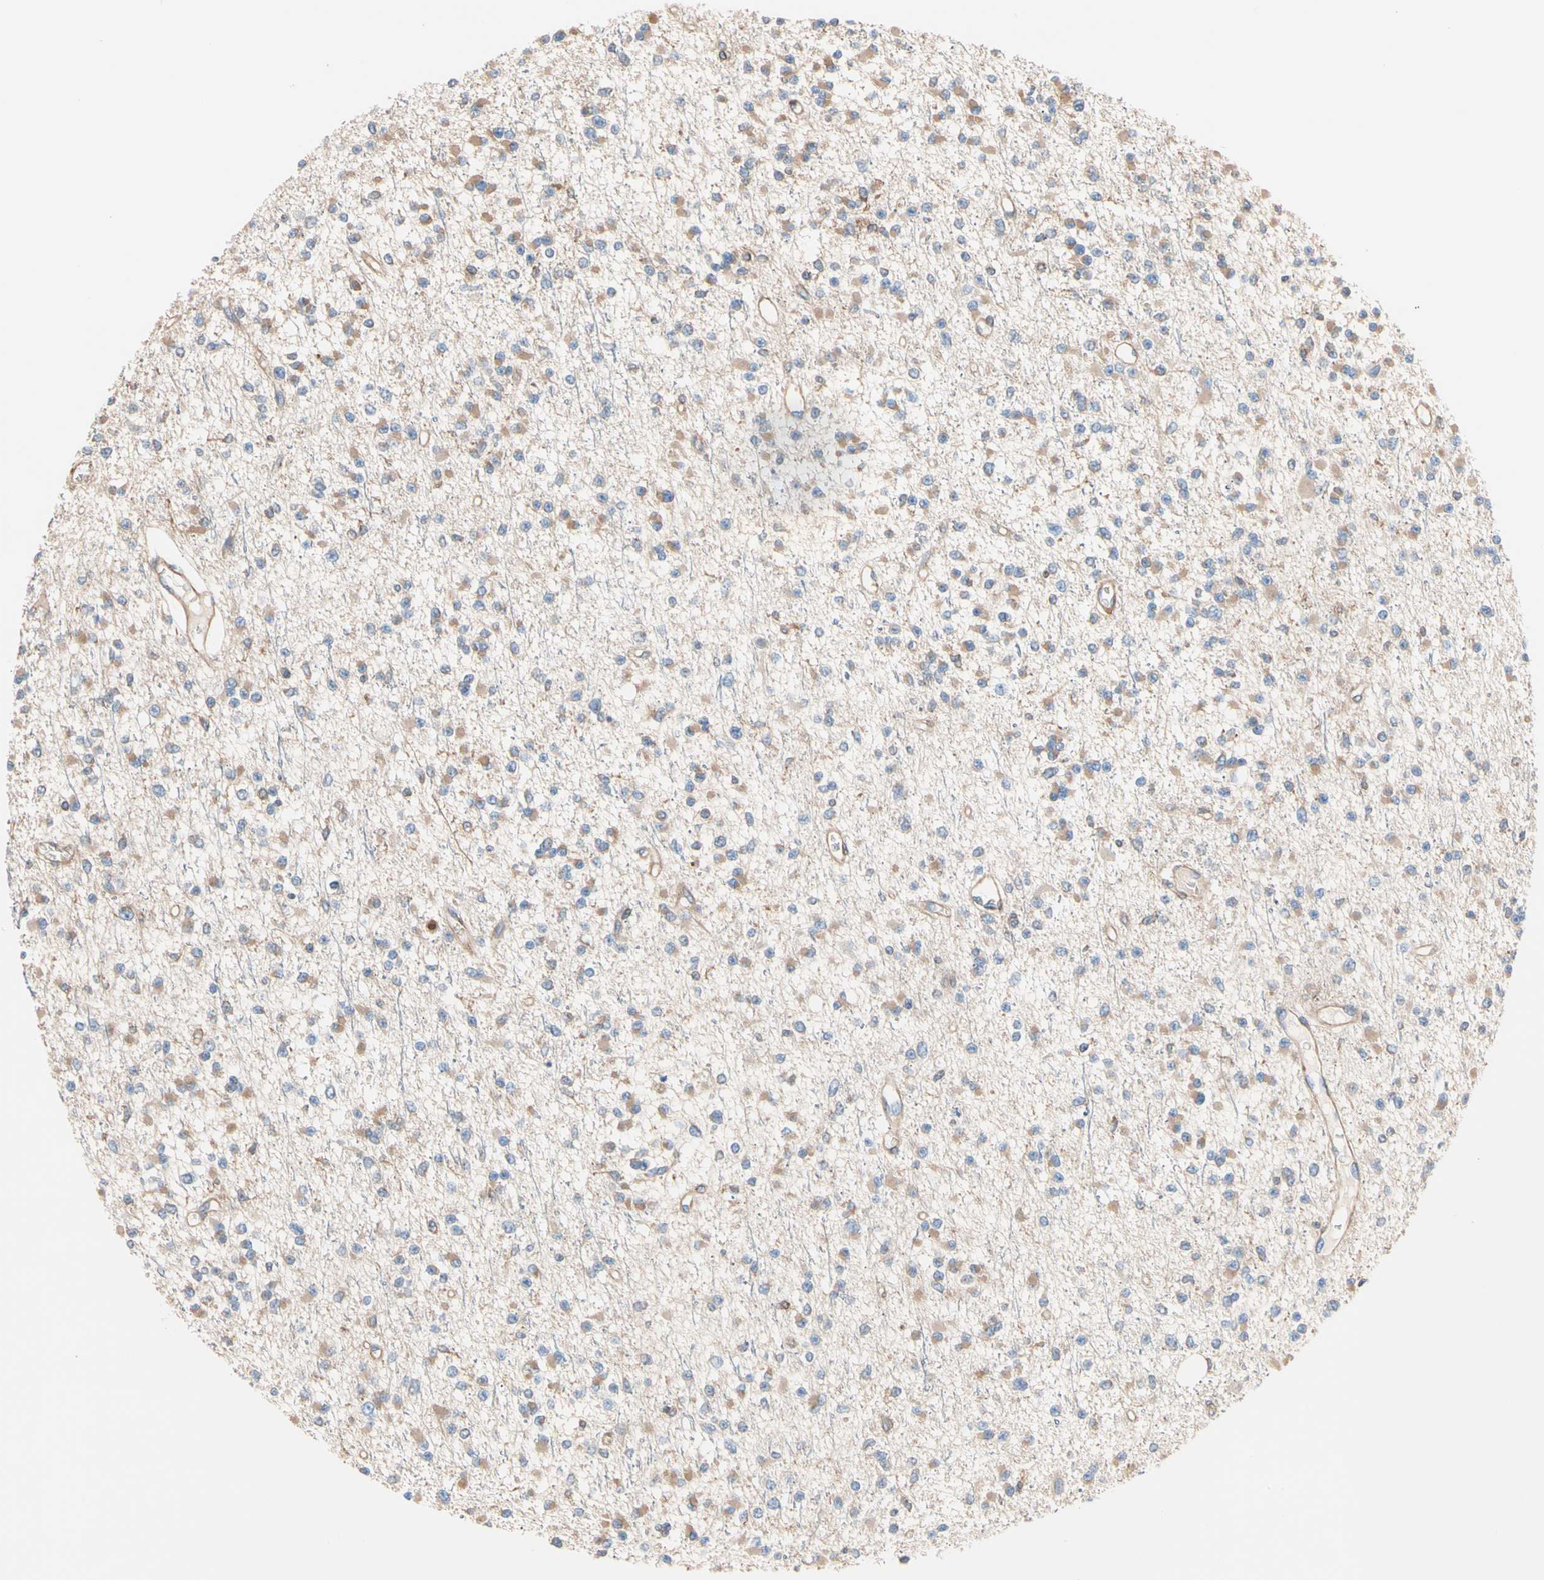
{"staining": {"intensity": "moderate", "quantity": "25%-75%", "location": "cytoplasmic/membranous"}, "tissue": "glioma", "cell_type": "Tumor cells", "image_type": "cancer", "snomed": [{"axis": "morphology", "description": "Glioma, malignant, Low grade"}, {"axis": "topography", "description": "Brain"}], "caption": "Low-grade glioma (malignant) stained with immunohistochemistry shows moderate cytoplasmic/membranous staining in about 25%-75% of tumor cells.", "gene": "ROCK1", "patient": {"sex": "female", "age": 22}}